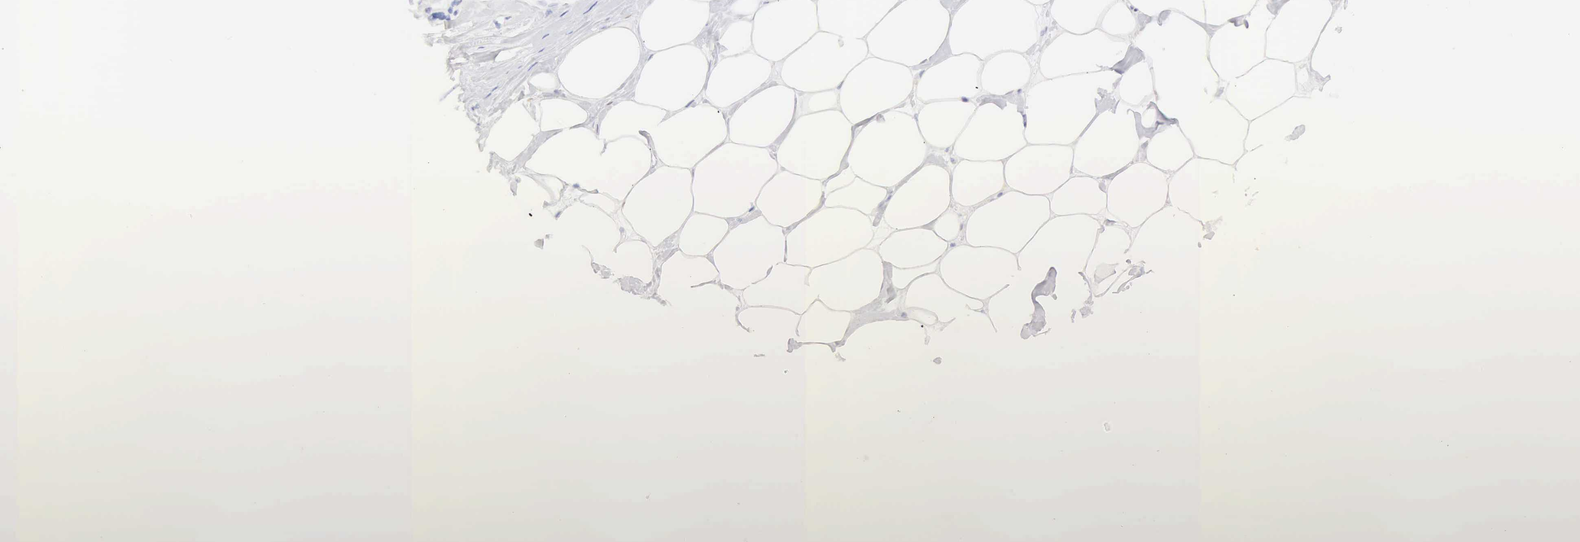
{"staining": {"intensity": "negative", "quantity": "none", "location": "none"}, "tissue": "adipose tissue", "cell_type": "Adipocytes", "image_type": "normal", "snomed": [{"axis": "morphology", "description": "Normal tissue, NOS"}, {"axis": "topography", "description": "Breast"}], "caption": "Immunohistochemical staining of normal human adipose tissue reveals no significant positivity in adipocytes. (Stains: DAB immunohistochemistry with hematoxylin counter stain, Microscopy: brightfield microscopy at high magnification).", "gene": "CDKN2A", "patient": {"sex": "female", "age": 44}}